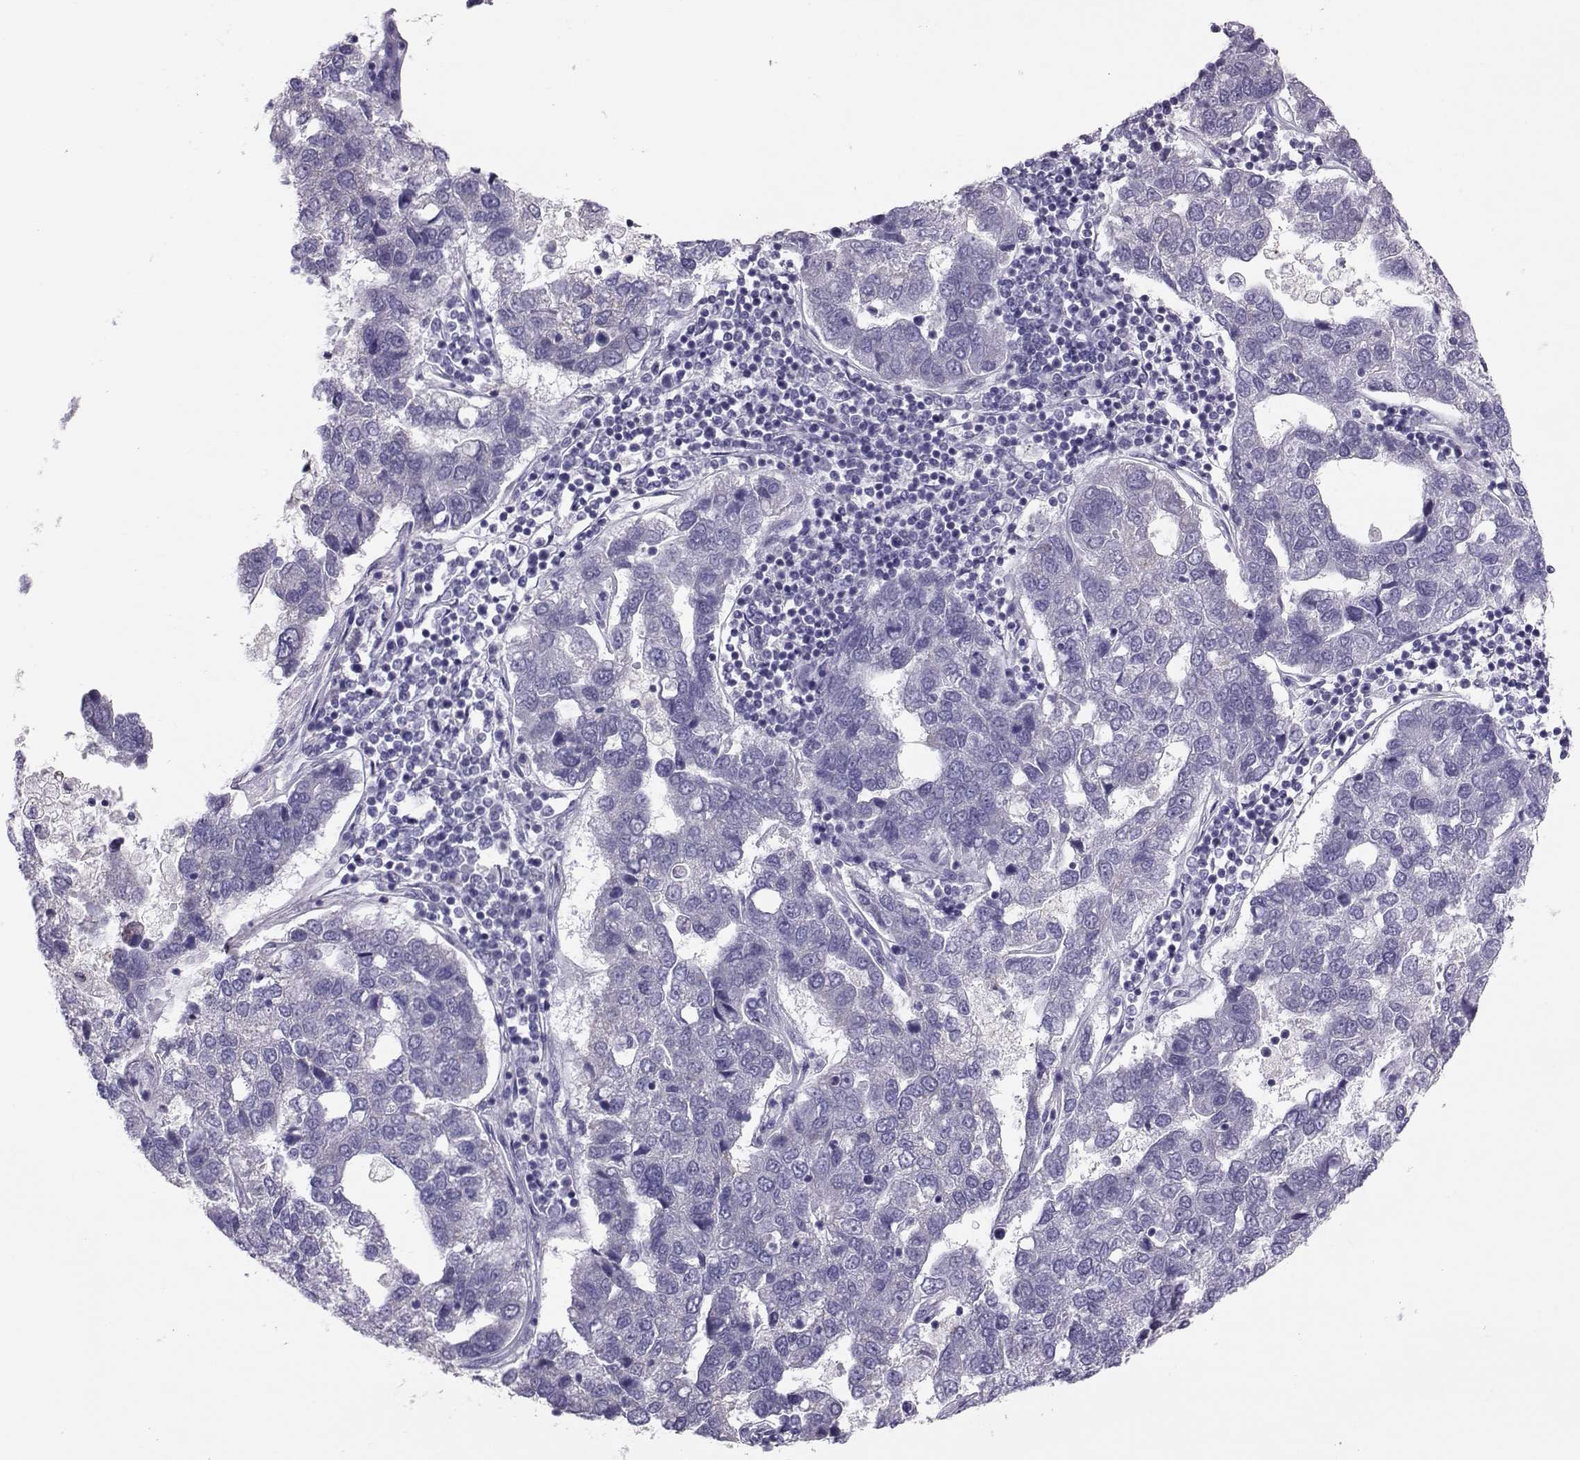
{"staining": {"intensity": "negative", "quantity": "none", "location": "none"}, "tissue": "pancreatic cancer", "cell_type": "Tumor cells", "image_type": "cancer", "snomed": [{"axis": "morphology", "description": "Adenocarcinoma, NOS"}, {"axis": "topography", "description": "Pancreas"}], "caption": "Tumor cells show no significant protein expression in pancreatic cancer. (DAB (3,3'-diaminobenzidine) IHC visualized using brightfield microscopy, high magnification).", "gene": "DNAAF1", "patient": {"sex": "female", "age": 61}}